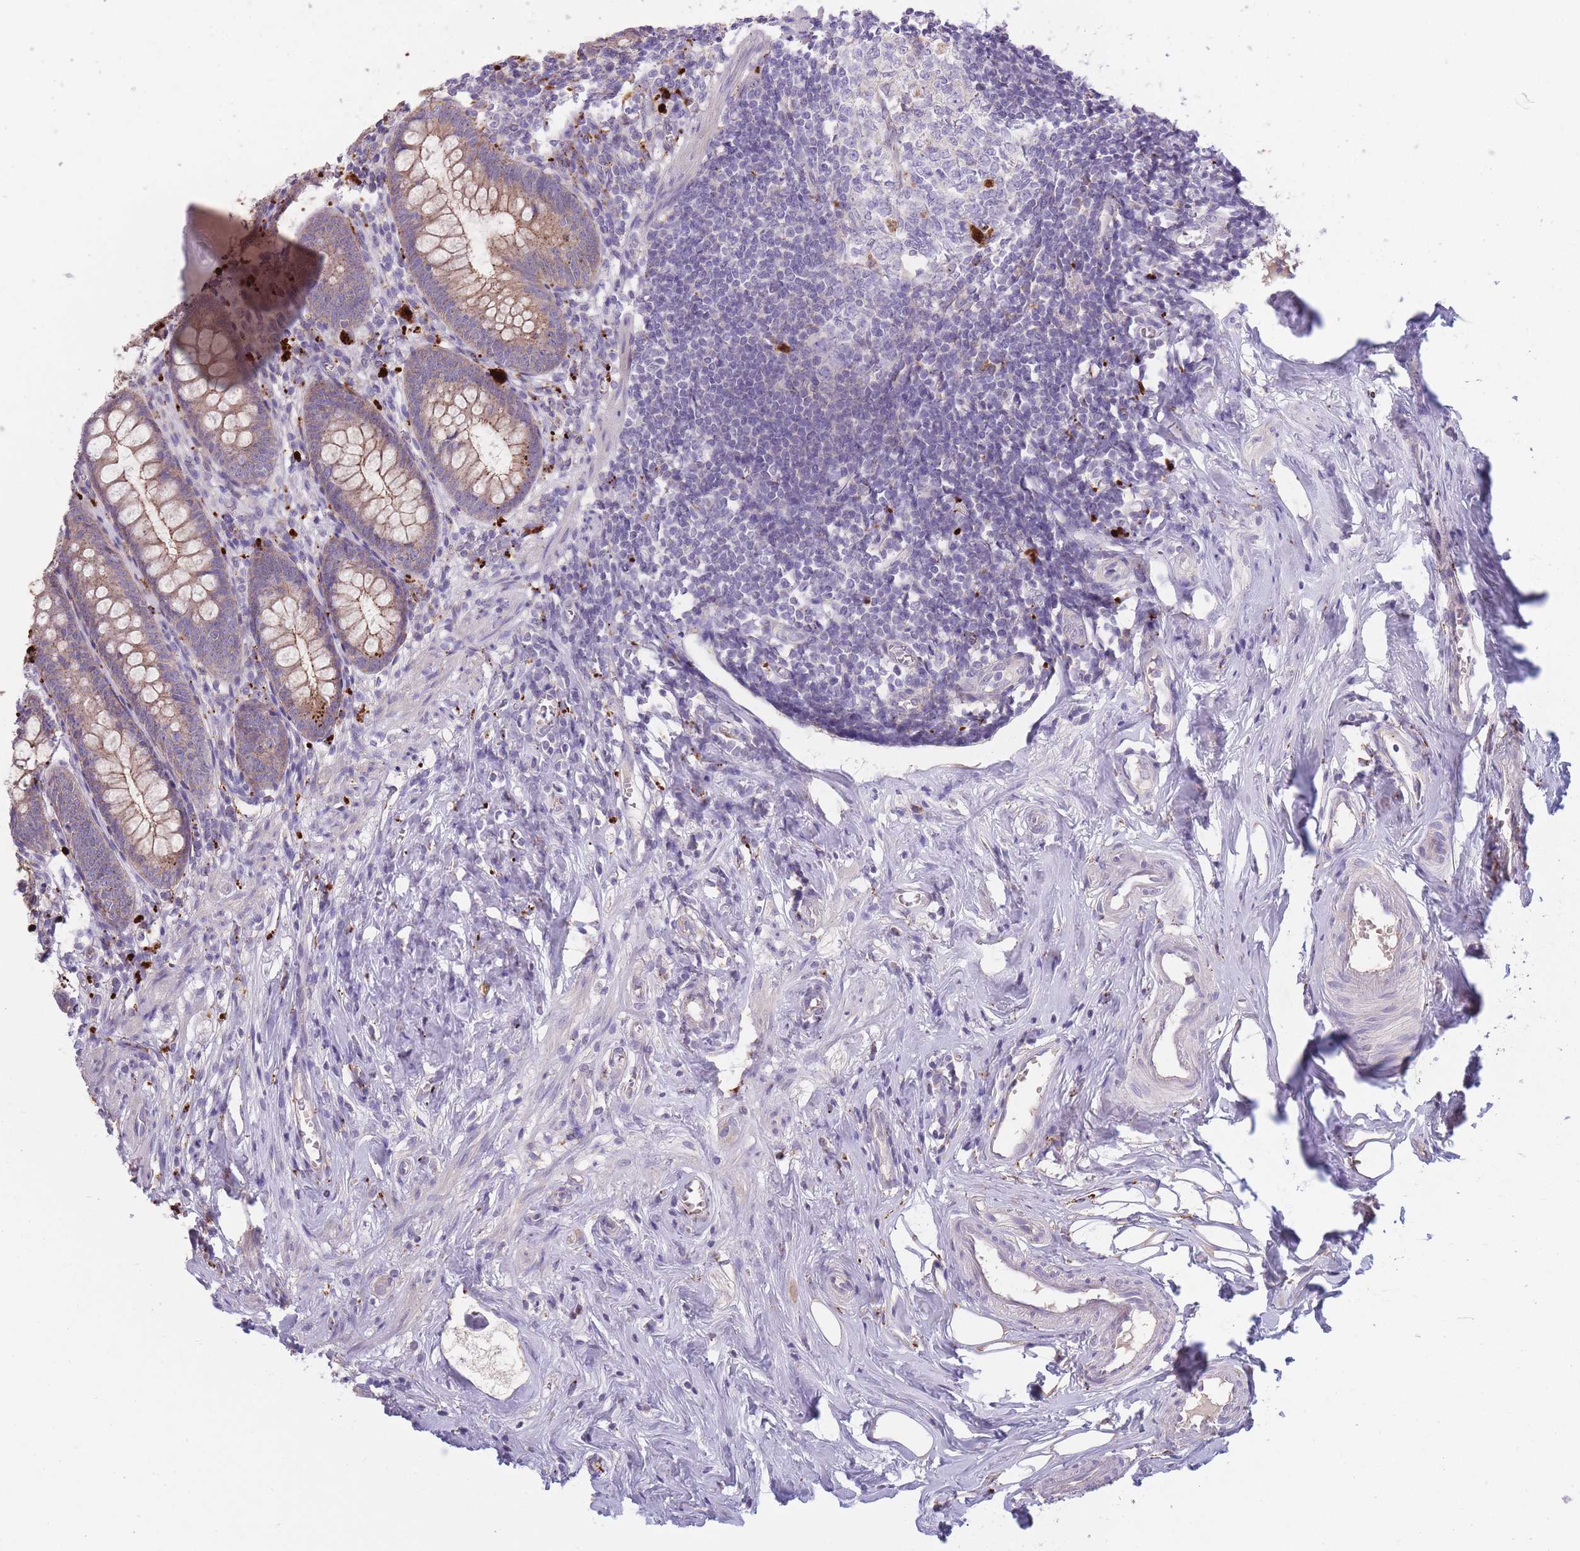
{"staining": {"intensity": "moderate", "quantity": ">75%", "location": "cytoplasmic/membranous"}, "tissue": "appendix", "cell_type": "Glandular cells", "image_type": "normal", "snomed": [{"axis": "morphology", "description": "Normal tissue, NOS"}, {"axis": "topography", "description": "Appendix"}], "caption": "The immunohistochemical stain highlights moderate cytoplasmic/membranous expression in glandular cells of unremarkable appendix.", "gene": "TRIM61", "patient": {"sex": "female", "age": 51}}